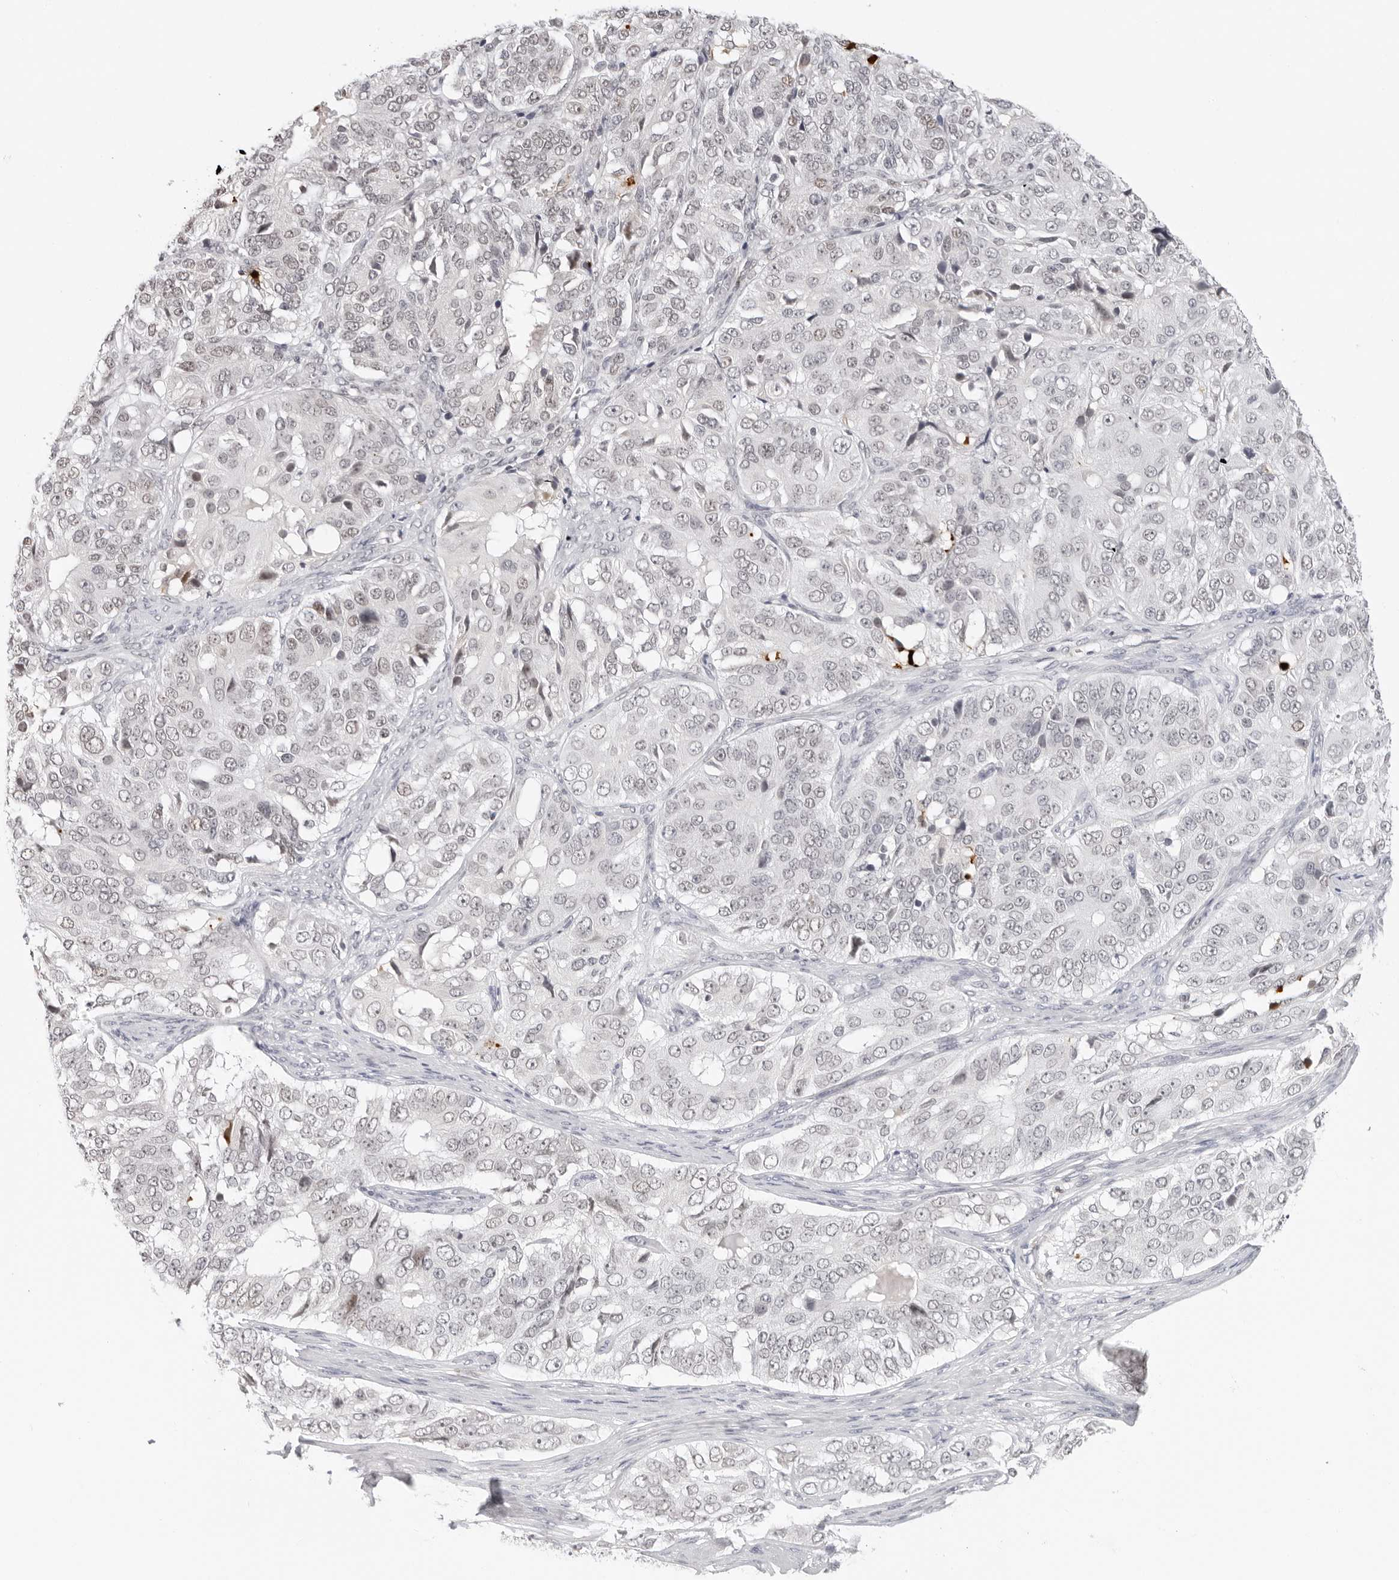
{"staining": {"intensity": "weak", "quantity": "<25%", "location": "nuclear"}, "tissue": "ovarian cancer", "cell_type": "Tumor cells", "image_type": "cancer", "snomed": [{"axis": "morphology", "description": "Carcinoma, endometroid"}, {"axis": "topography", "description": "Ovary"}], "caption": "DAB (3,3'-diaminobenzidine) immunohistochemical staining of endometroid carcinoma (ovarian) displays no significant staining in tumor cells.", "gene": "MSH6", "patient": {"sex": "female", "age": 51}}